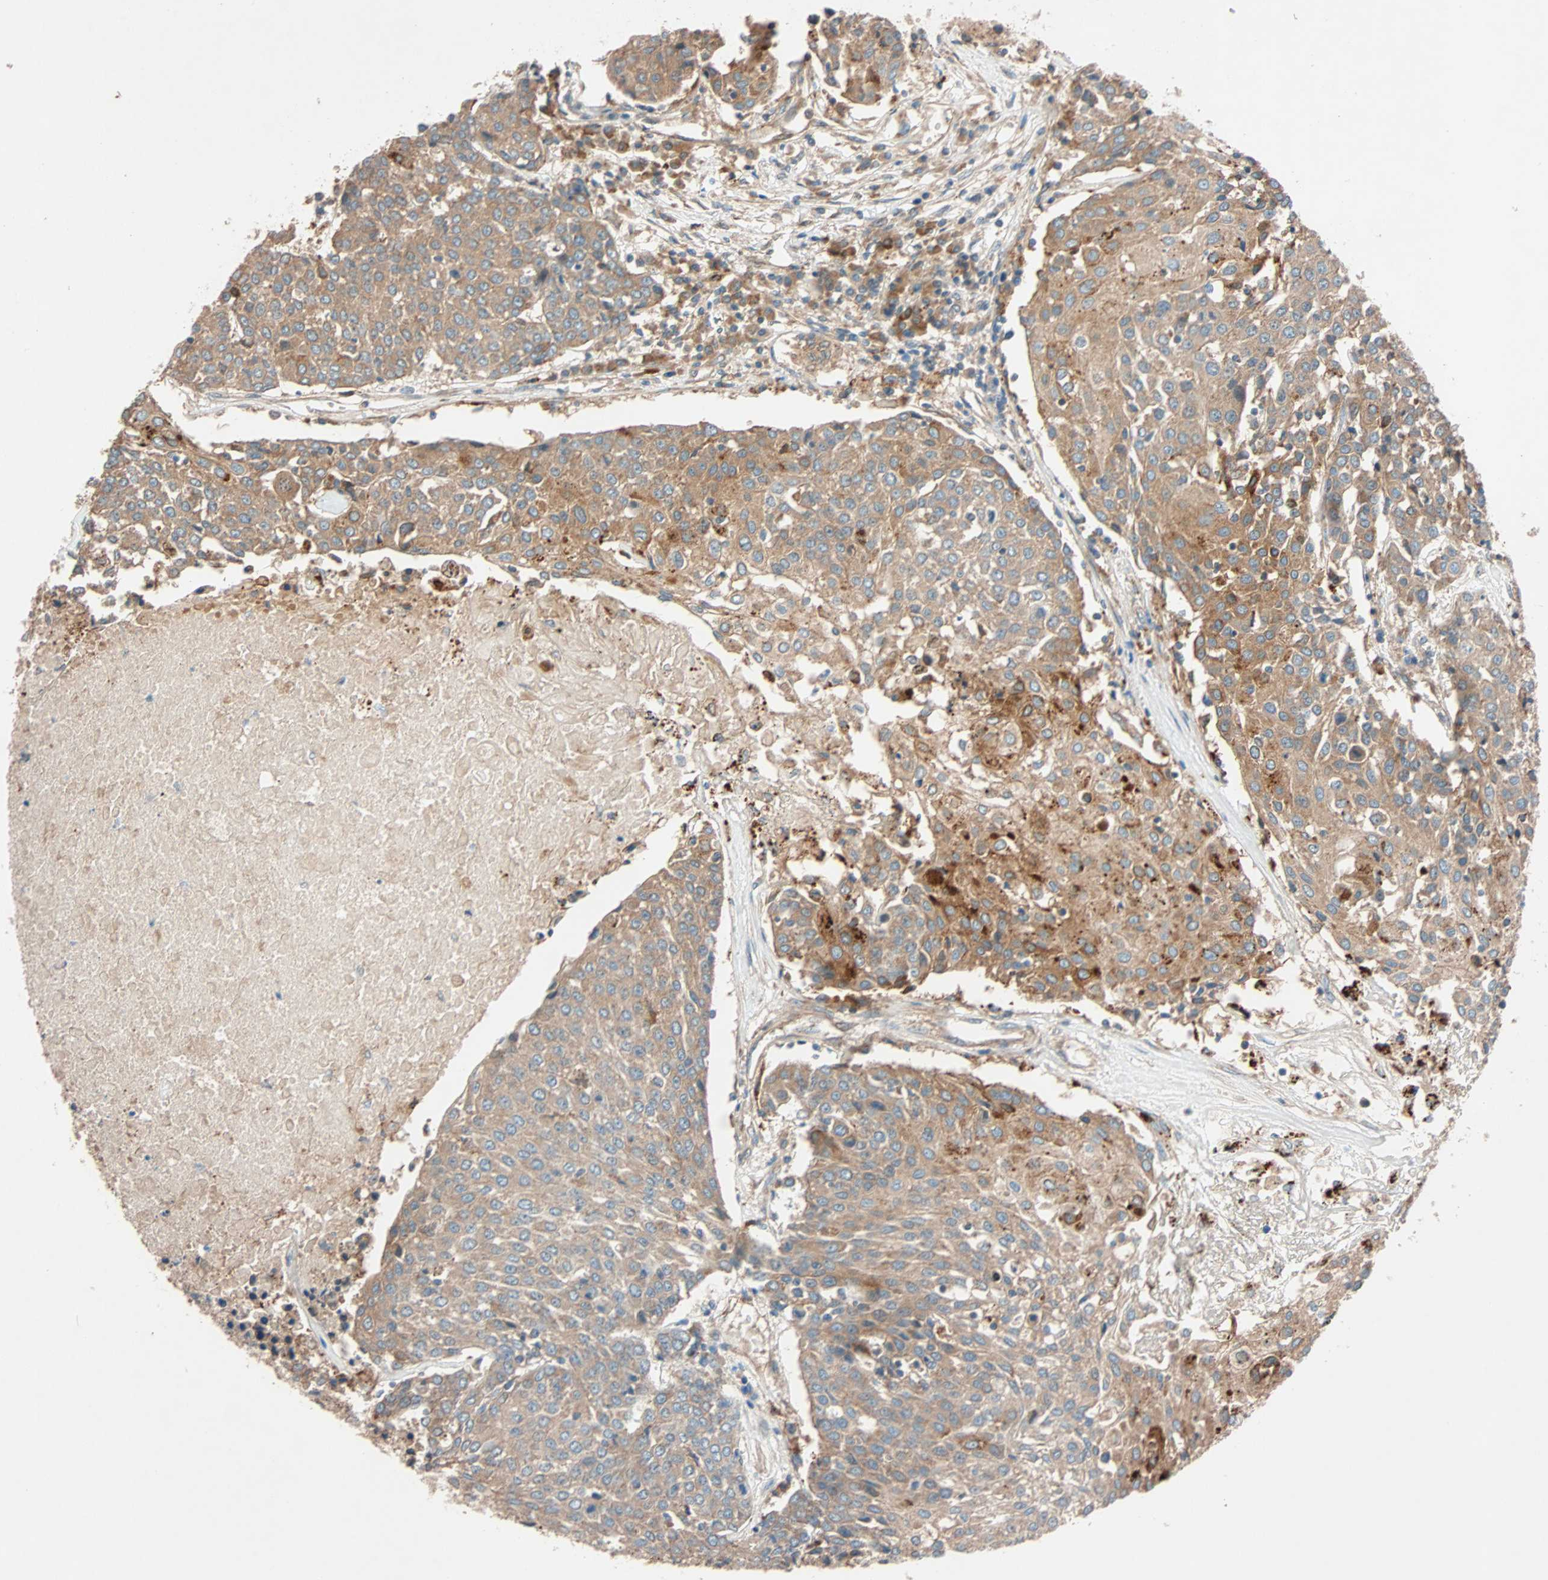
{"staining": {"intensity": "moderate", "quantity": ">75%", "location": "cytoplasmic/membranous"}, "tissue": "urothelial cancer", "cell_type": "Tumor cells", "image_type": "cancer", "snomed": [{"axis": "morphology", "description": "Urothelial carcinoma, High grade"}, {"axis": "topography", "description": "Urinary bladder"}], "caption": "Immunohistochemical staining of urothelial cancer exhibits moderate cytoplasmic/membranous protein expression in approximately >75% of tumor cells. (Stains: DAB in brown, nuclei in blue, Microscopy: brightfield microscopy at high magnification).", "gene": "PHYH", "patient": {"sex": "female", "age": 85}}